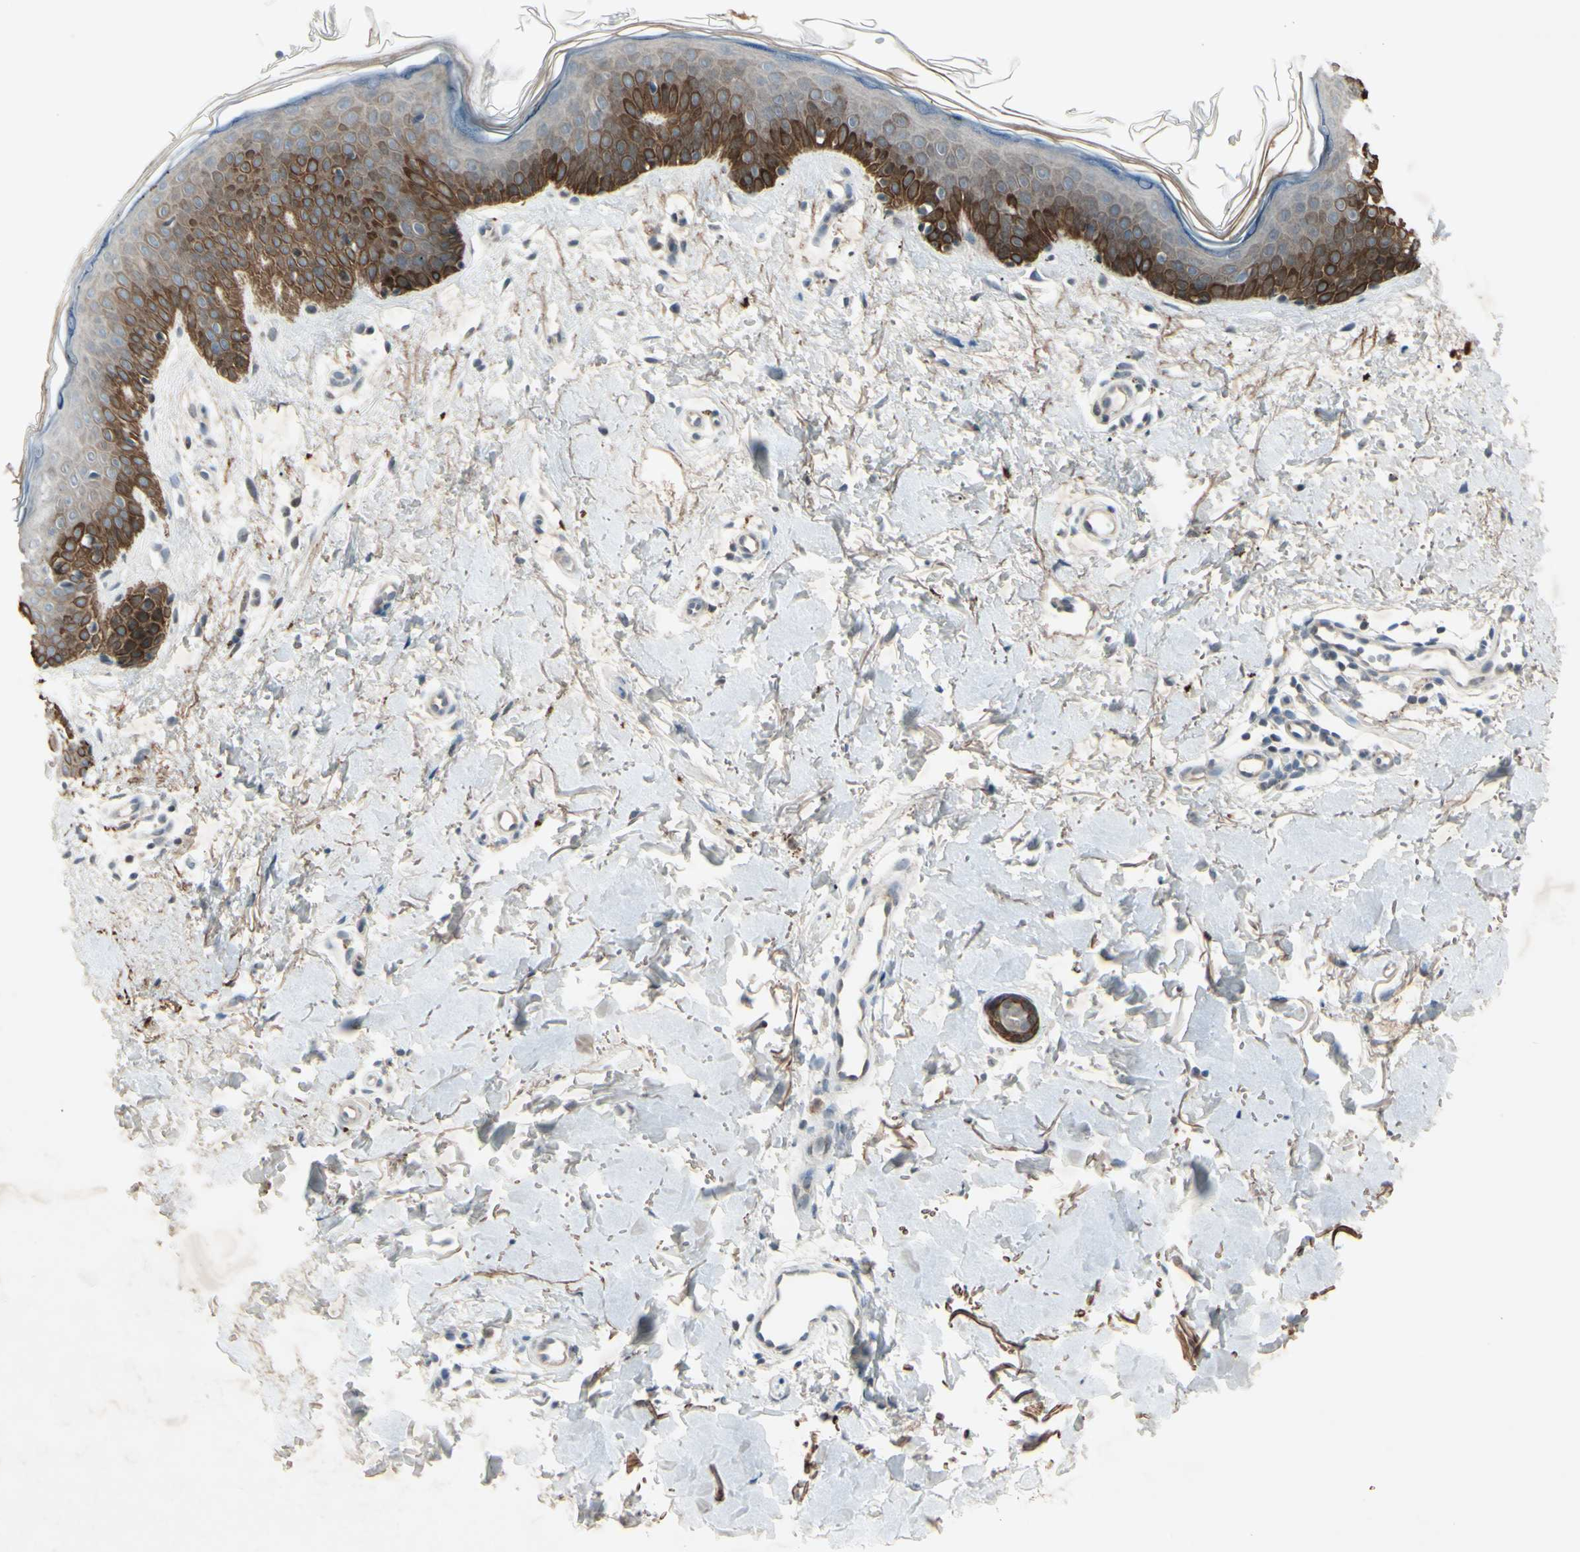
{"staining": {"intensity": "weak", "quantity": ">75%", "location": "cytoplasmic/membranous"}, "tissue": "skin", "cell_type": "Fibroblasts", "image_type": "normal", "snomed": [{"axis": "morphology", "description": "Normal tissue, NOS"}, {"axis": "topography", "description": "Skin"}], "caption": "High-magnification brightfield microscopy of unremarkable skin stained with DAB (brown) and counterstained with hematoxylin (blue). fibroblasts exhibit weak cytoplasmic/membranous staining is present in approximately>75% of cells. The staining is performed using DAB brown chromogen to label protein expression. The nuclei are counter-stained blue using hematoxylin.", "gene": "FGFR2", "patient": {"sex": "female", "age": 56}}